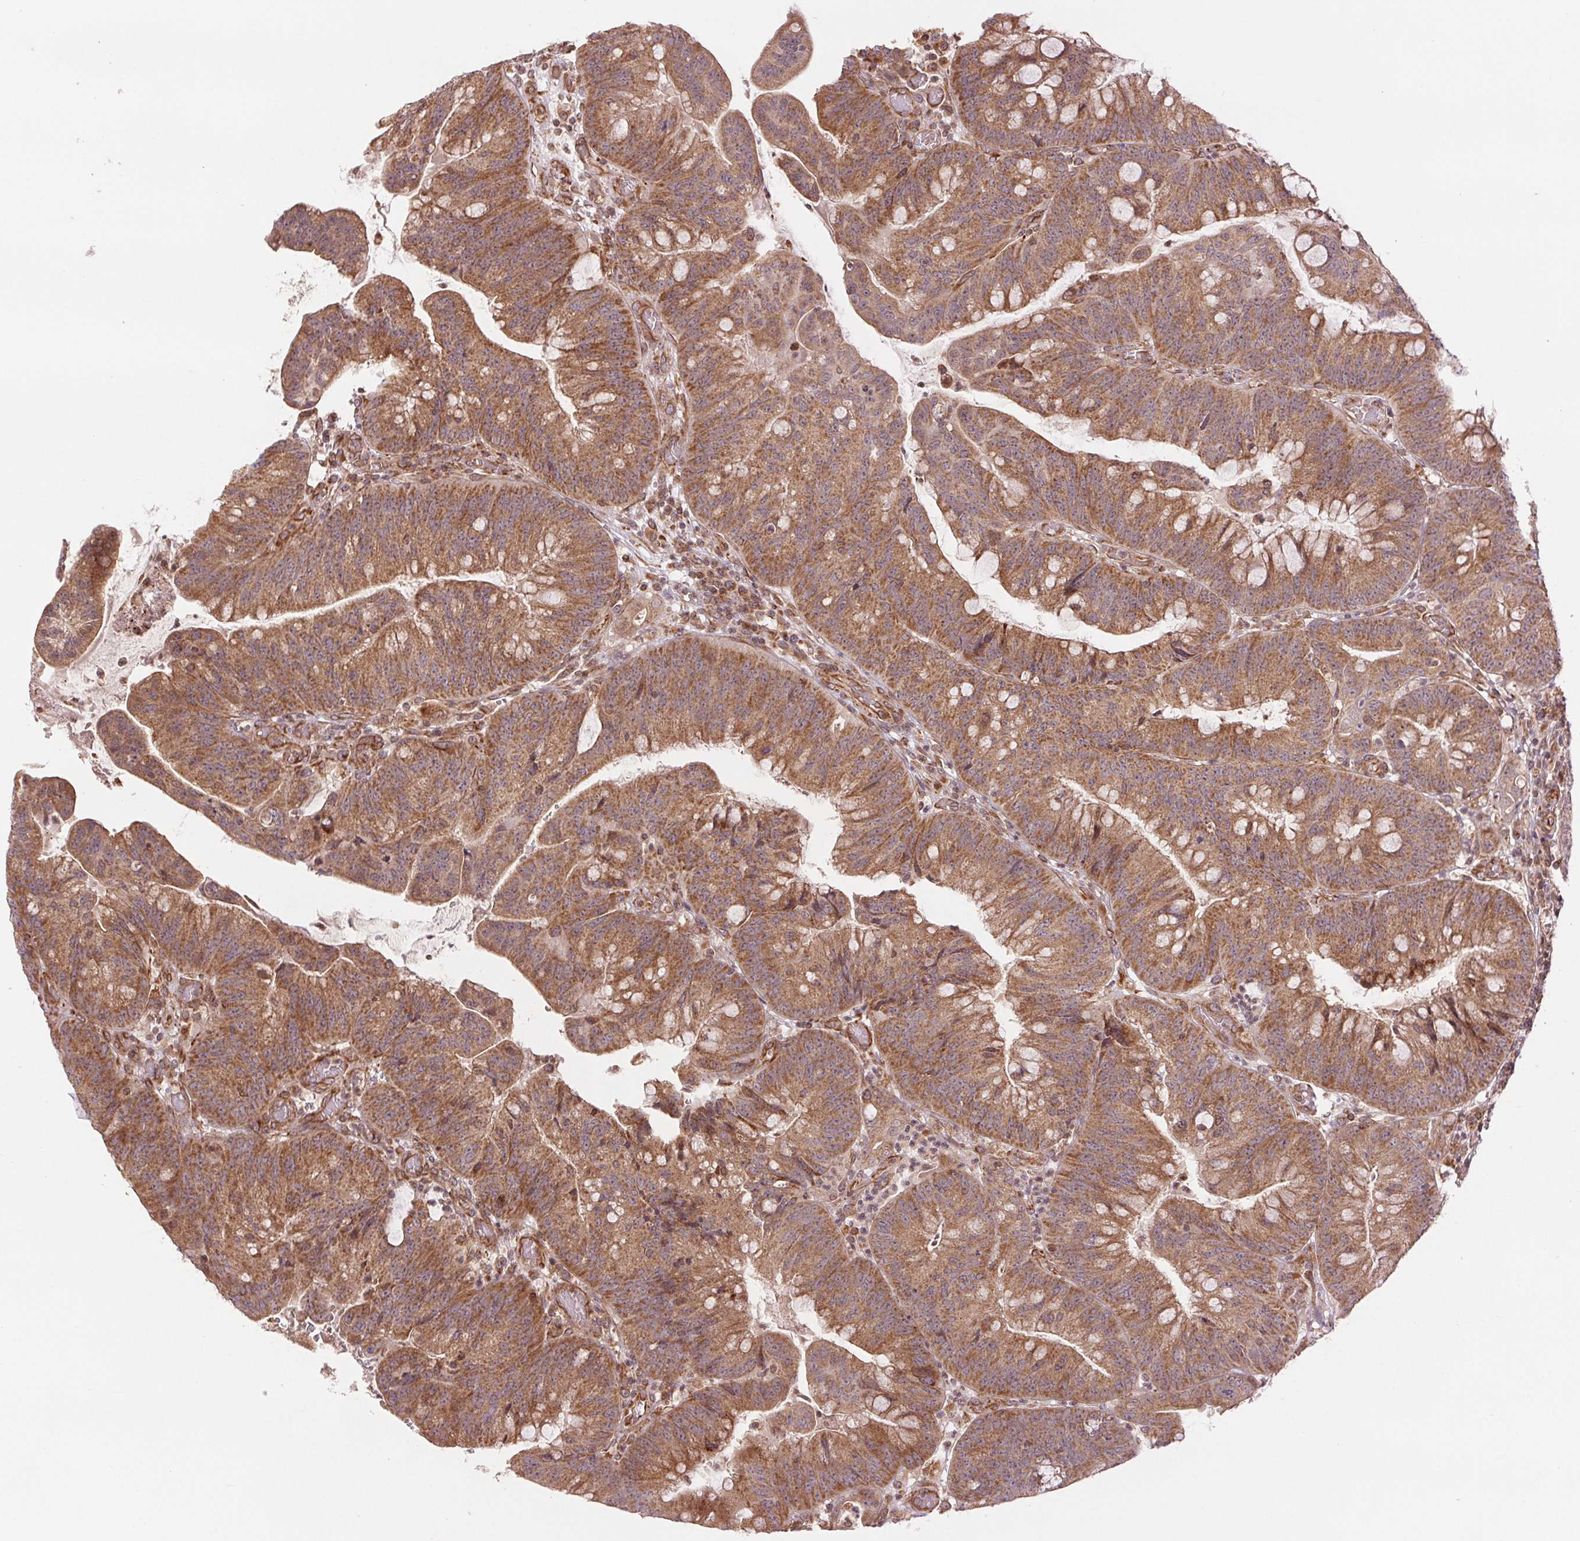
{"staining": {"intensity": "moderate", "quantity": ">75%", "location": "cytoplasmic/membranous"}, "tissue": "colorectal cancer", "cell_type": "Tumor cells", "image_type": "cancer", "snomed": [{"axis": "morphology", "description": "Adenocarcinoma, NOS"}, {"axis": "topography", "description": "Colon"}], "caption": "IHC staining of adenocarcinoma (colorectal), which reveals medium levels of moderate cytoplasmic/membranous expression in about >75% of tumor cells indicating moderate cytoplasmic/membranous protein staining. The staining was performed using DAB (3,3'-diaminobenzidine) (brown) for protein detection and nuclei were counterstained in hematoxylin (blue).", "gene": "STARD7", "patient": {"sex": "male", "age": 62}}